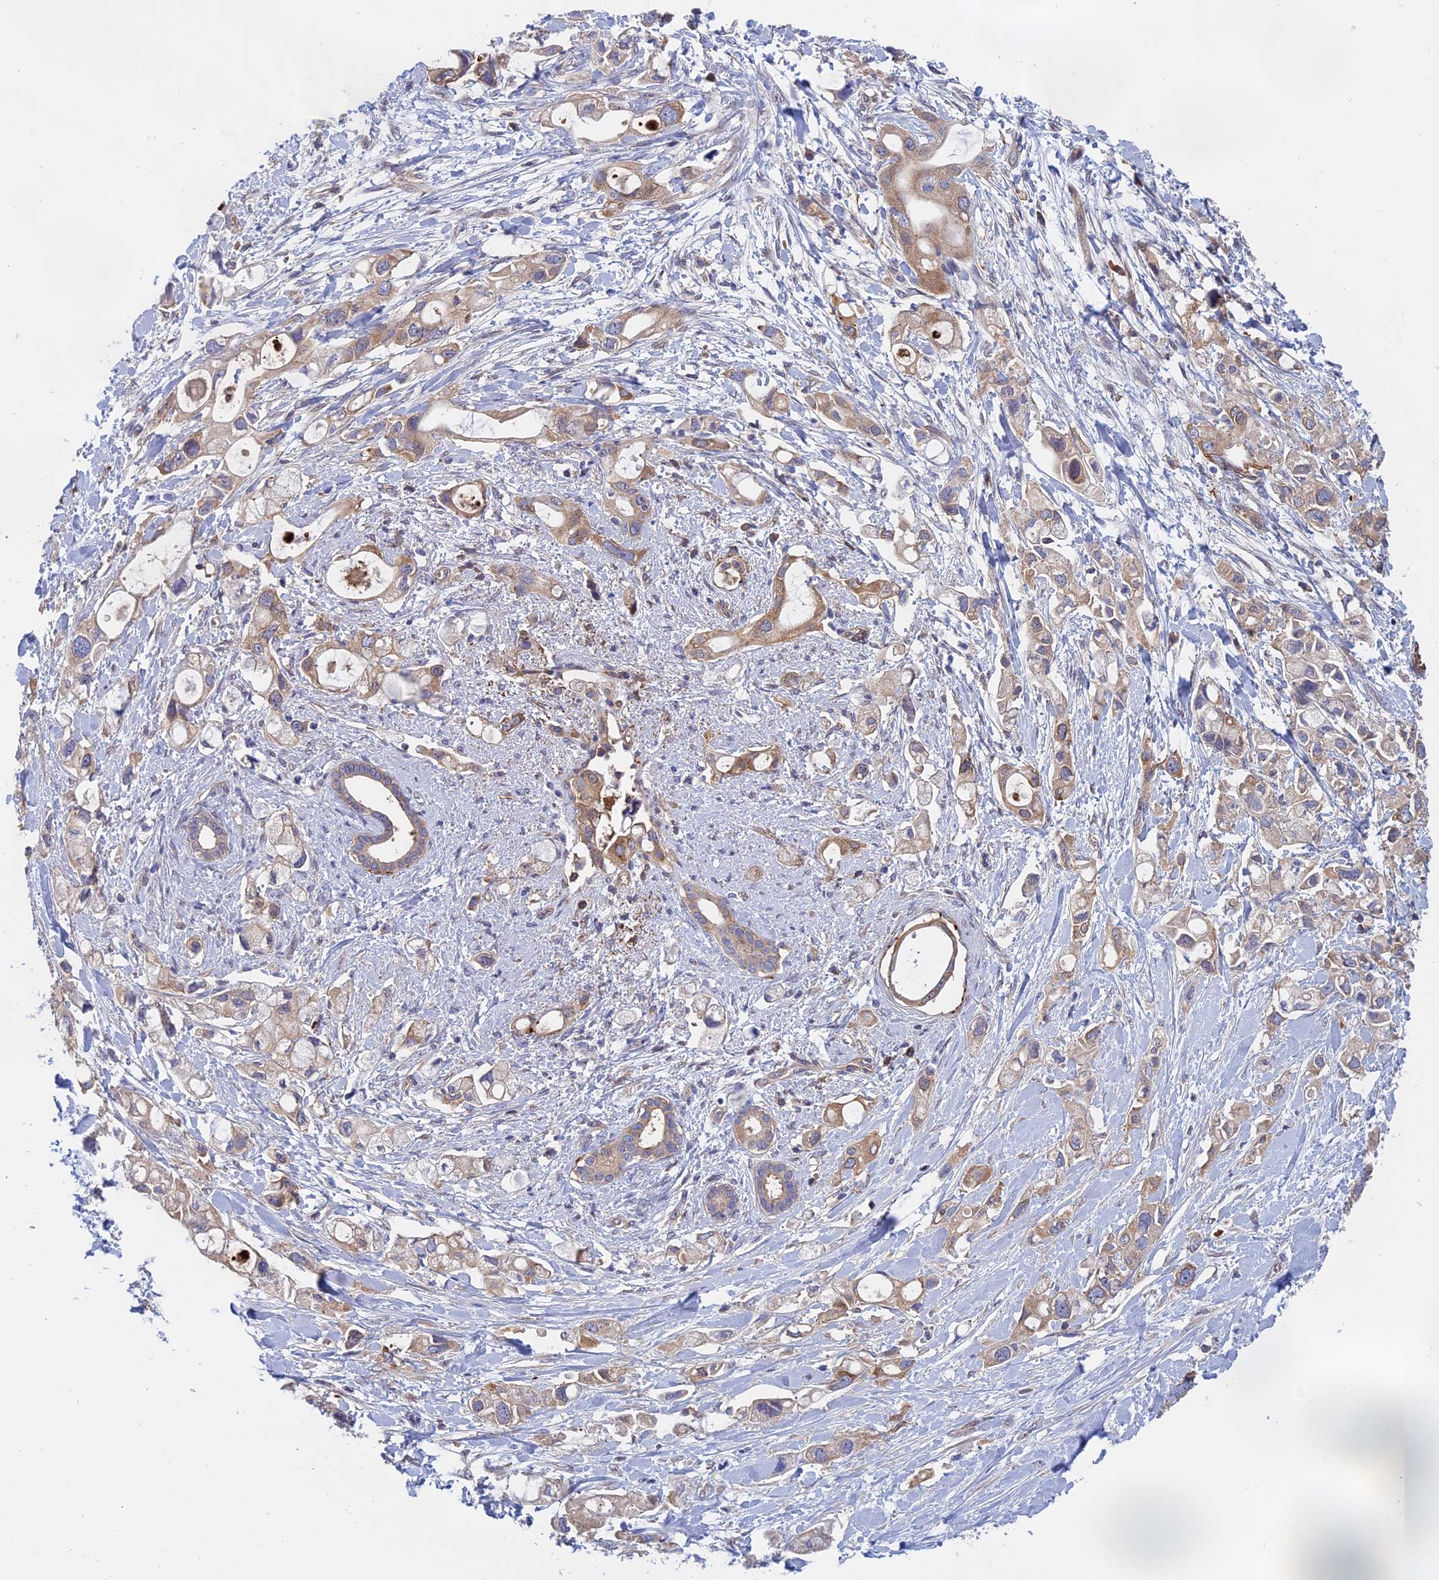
{"staining": {"intensity": "moderate", "quantity": "25%-75%", "location": "cytoplasmic/membranous"}, "tissue": "pancreatic cancer", "cell_type": "Tumor cells", "image_type": "cancer", "snomed": [{"axis": "morphology", "description": "Adenocarcinoma, NOS"}, {"axis": "topography", "description": "Pancreas"}], "caption": "Protein expression analysis of human pancreatic cancer reveals moderate cytoplasmic/membranous staining in about 25%-75% of tumor cells.", "gene": "NAA10", "patient": {"sex": "female", "age": 56}}